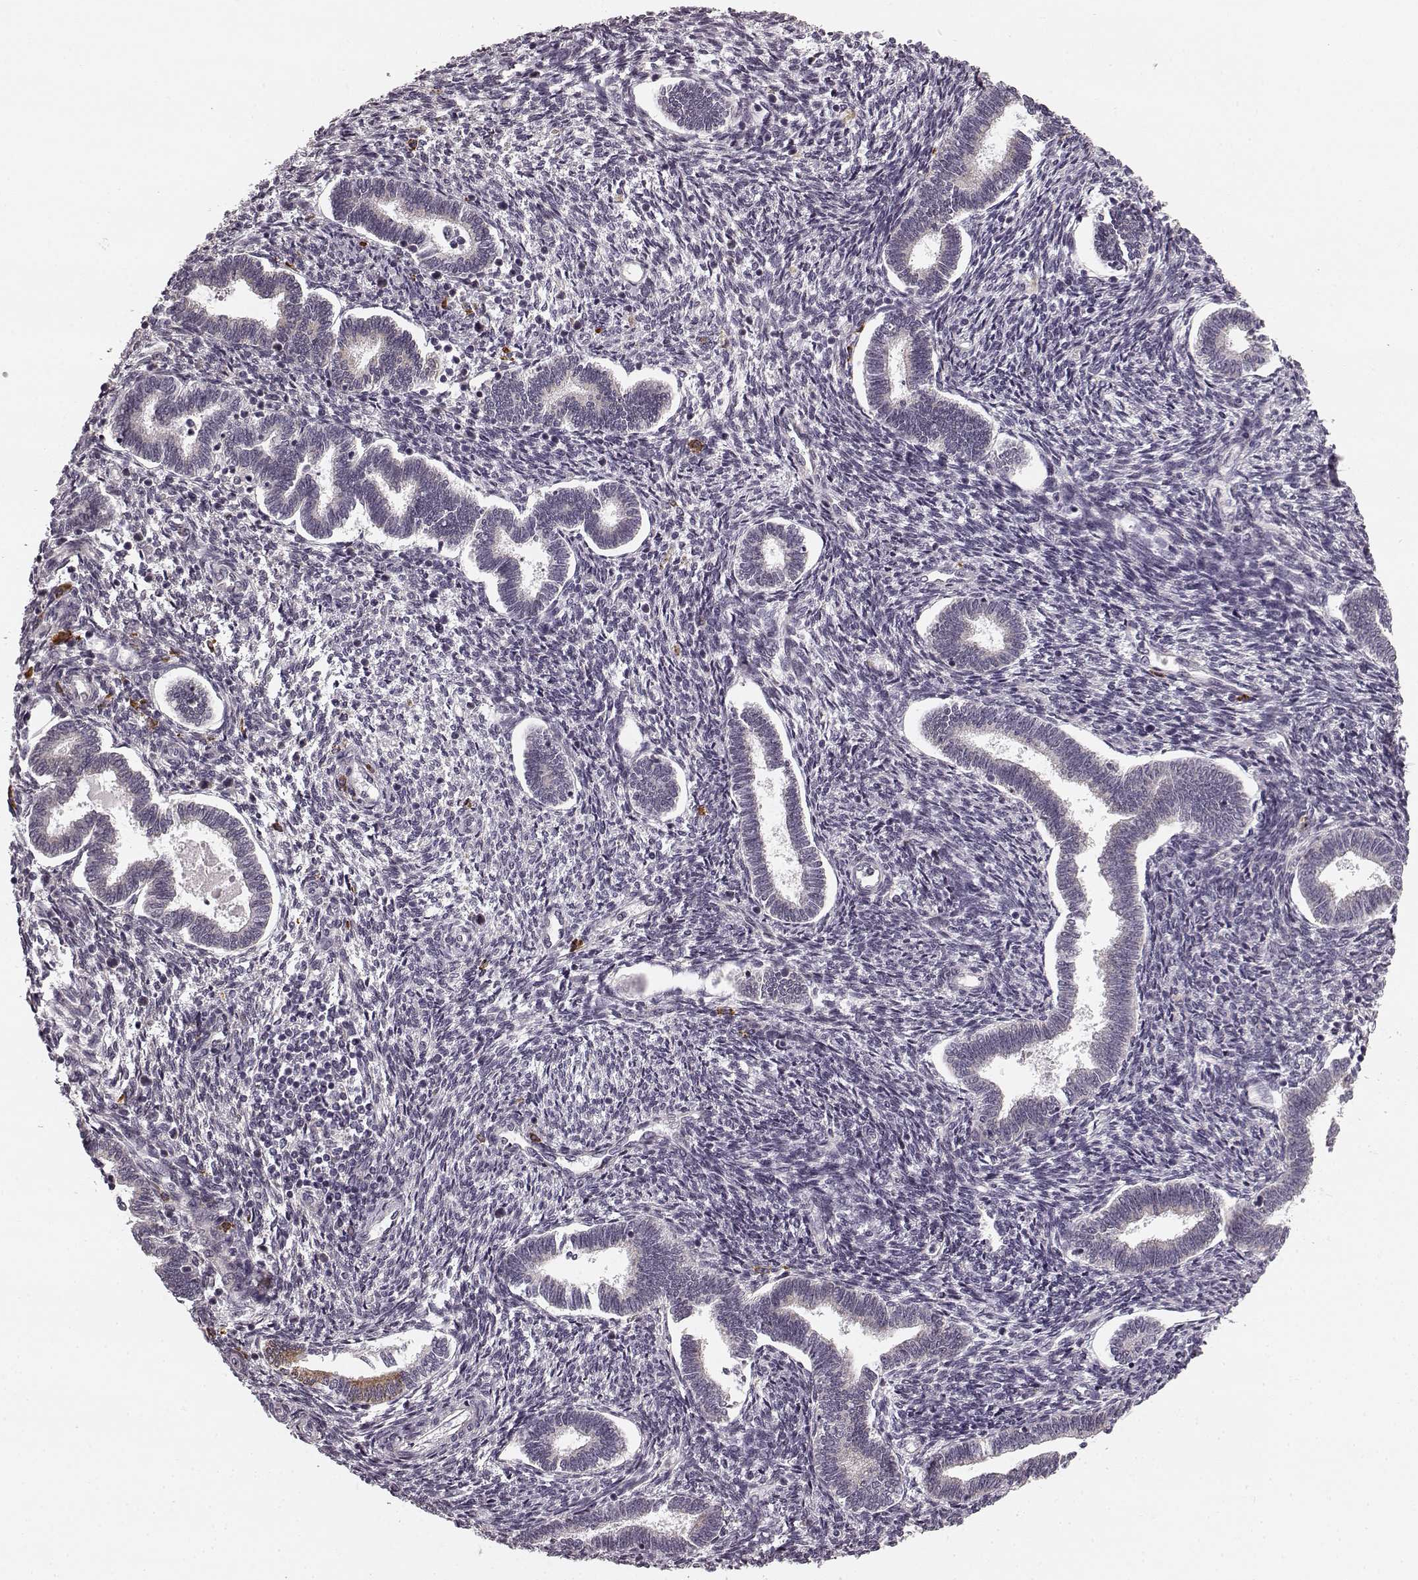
{"staining": {"intensity": "negative", "quantity": "none", "location": "none"}, "tissue": "endometrium", "cell_type": "Cells in endometrial stroma", "image_type": "normal", "snomed": [{"axis": "morphology", "description": "Normal tissue, NOS"}, {"axis": "topography", "description": "Endometrium"}], "caption": "A histopathology image of endometrium stained for a protein shows no brown staining in cells in endometrial stroma.", "gene": "FAM234B", "patient": {"sex": "female", "age": 42}}